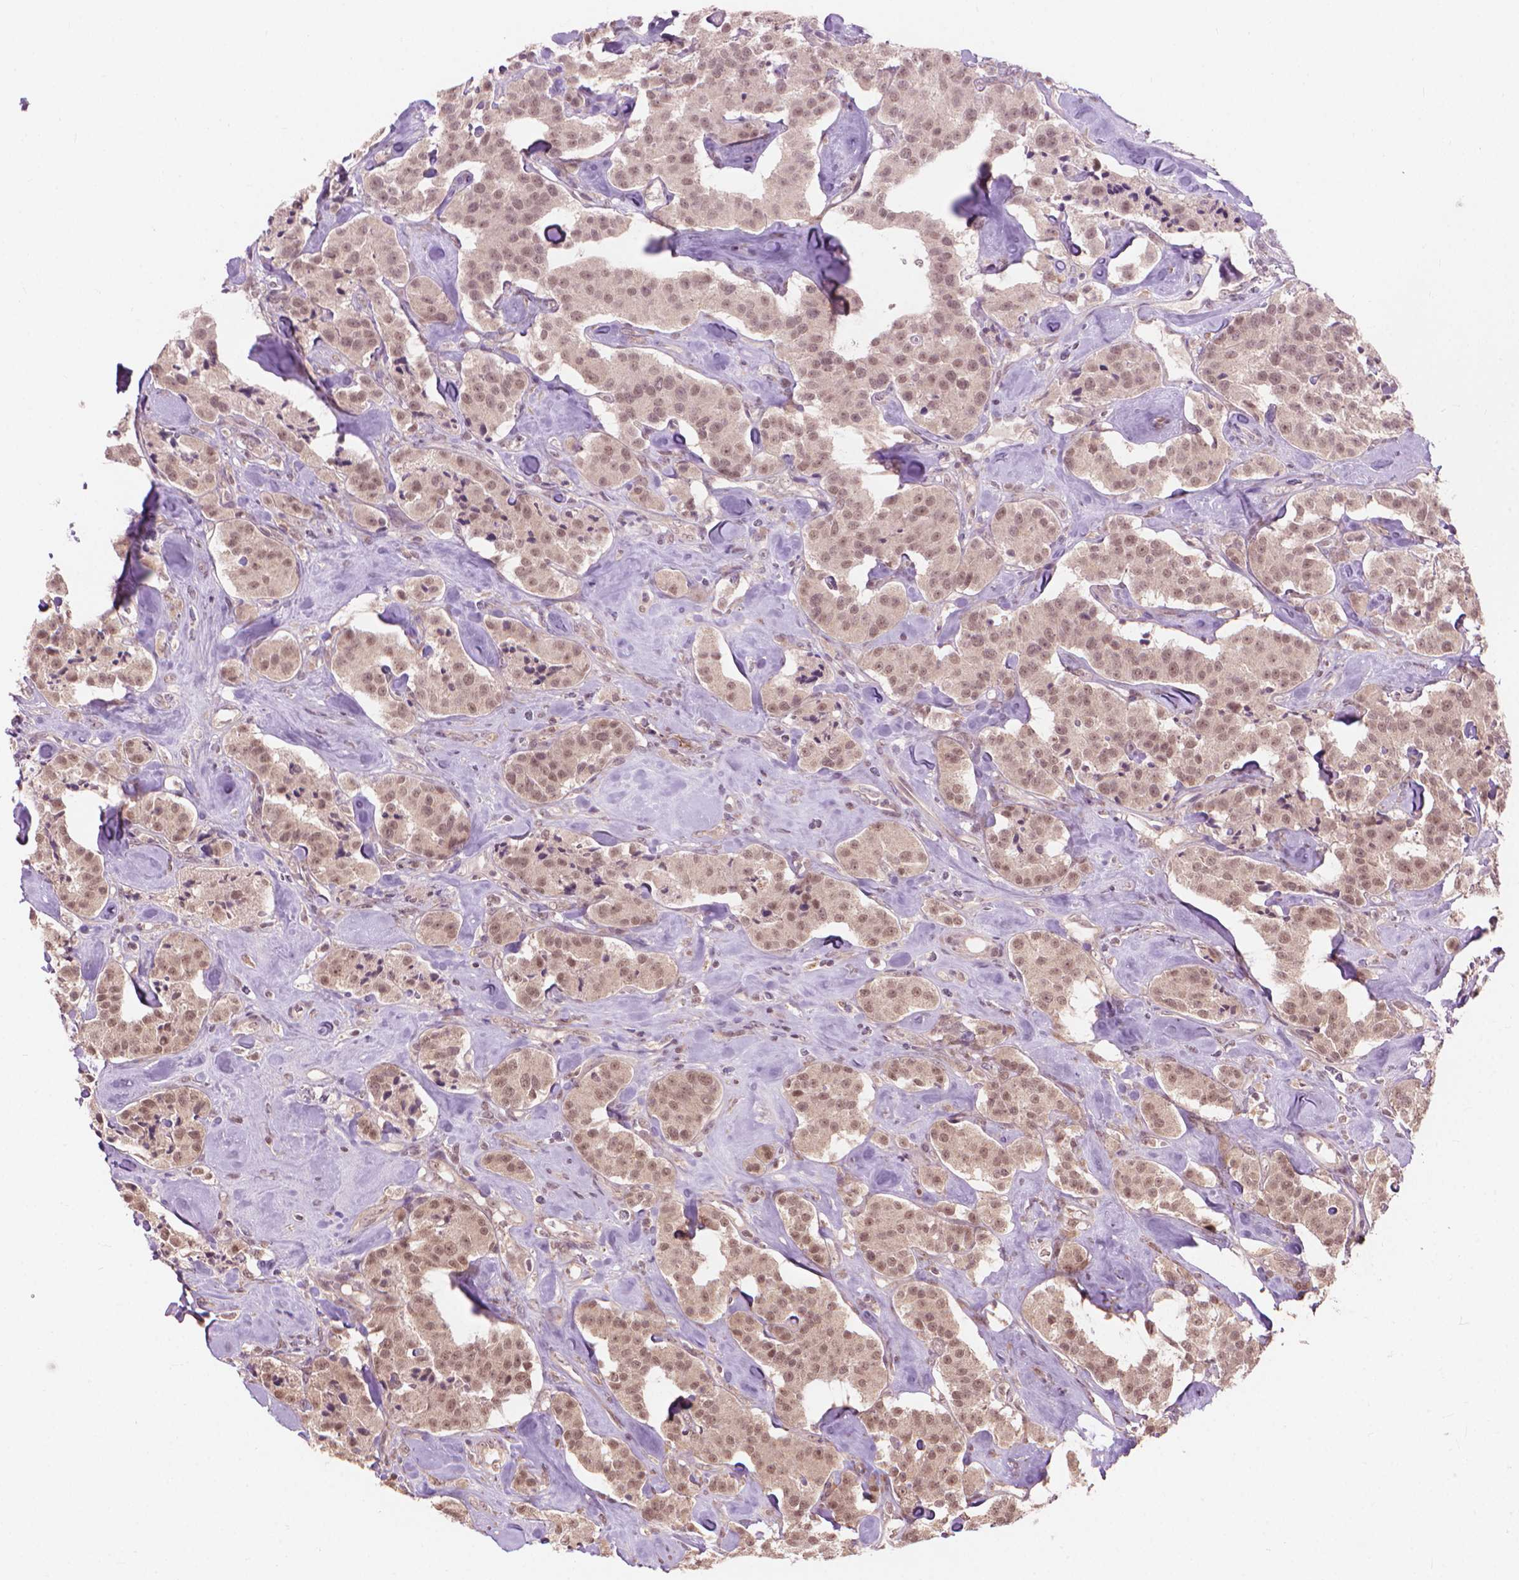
{"staining": {"intensity": "moderate", "quantity": ">75%", "location": "nuclear"}, "tissue": "carcinoid", "cell_type": "Tumor cells", "image_type": "cancer", "snomed": [{"axis": "morphology", "description": "Carcinoid, malignant, NOS"}, {"axis": "topography", "description": "Pancreas"}], "caption": "Tumor cells show medium levels of moderate nuclear expression in approximately >75% of cells in human malignant carcinoid.", "gene": "SSU72", "patient": {"sex": "male", "age": 41}}